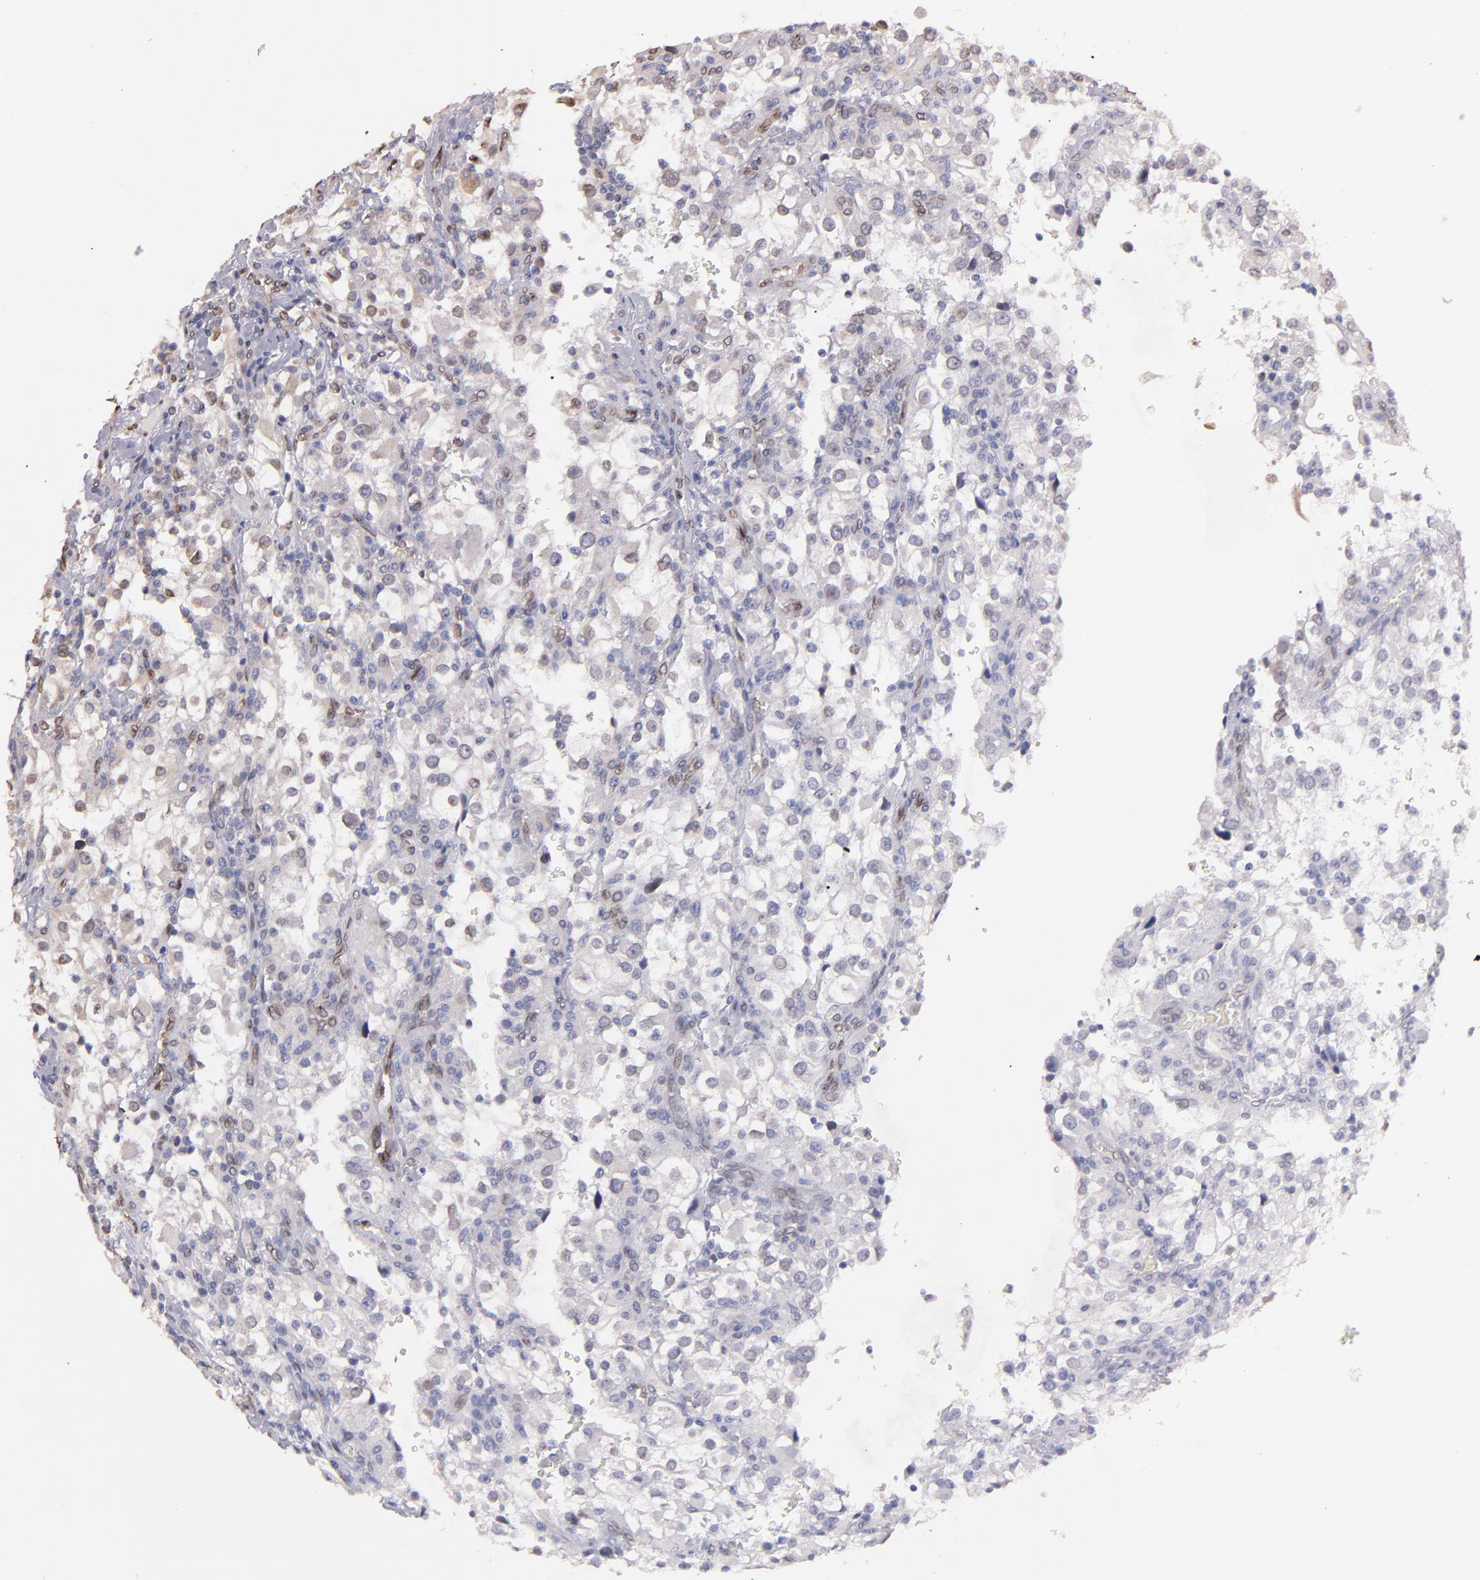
{"staining": {"intensity": "weak", "quantity": "<25%", "location": "cytoplasmic/membranous,nuclear"}, "tissue": "renal cancer", "cell_type": "Tumor cells", "image_type": "cancer", "snomed": [{"axis": "morphology", "description": "Adenocarcinoma, NOS"}, {"axis": "topography", "description": "Kidney"}], "caption": "Tumor cells show no significant protein expression in adenocarcinoma (renal).", "gene": "PUM3", "patient": {"sex": "female", "age": 52}}